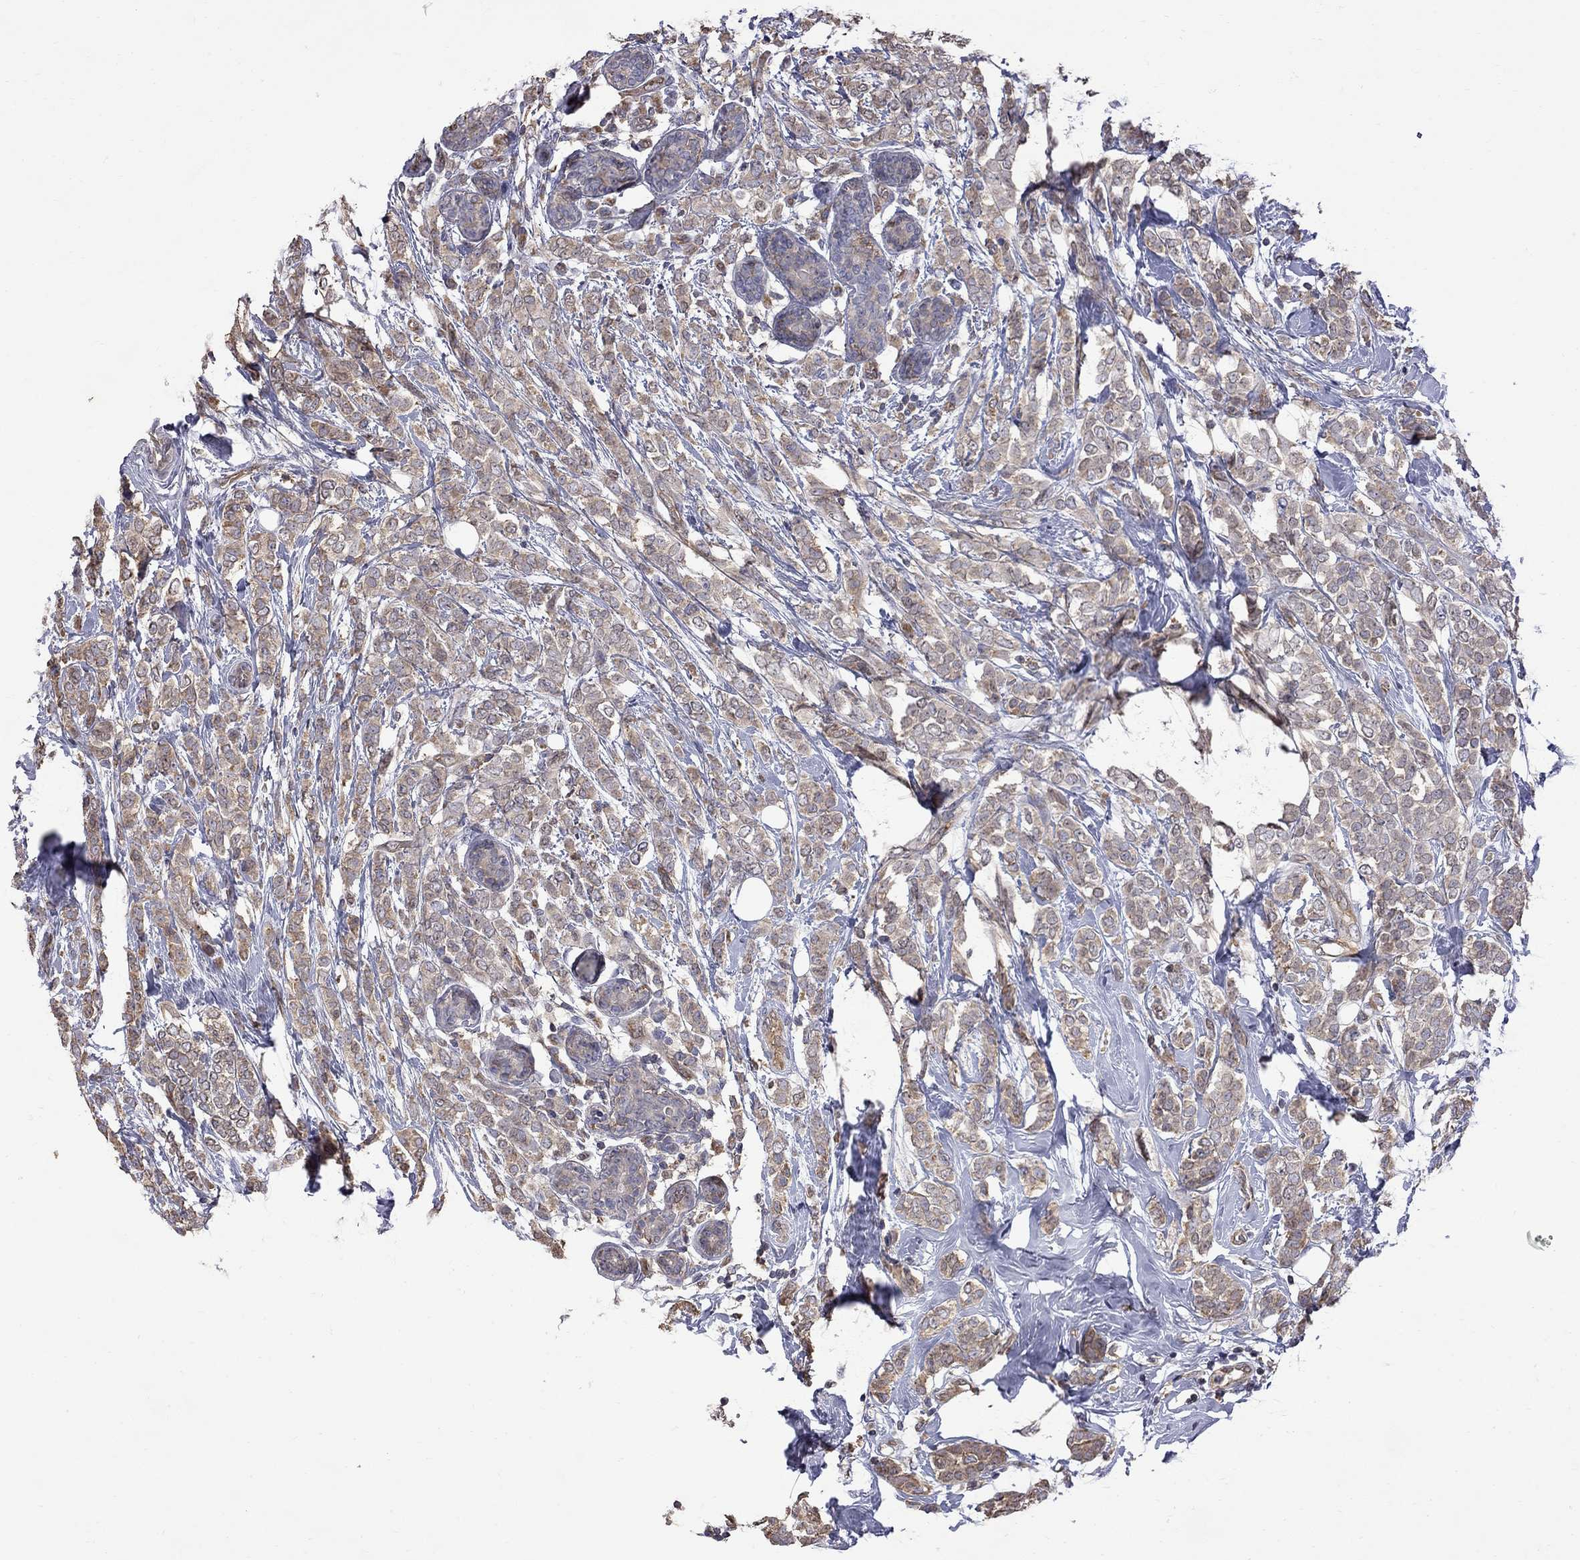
{"staining": {"intensity": "moderate", "quantity": ">75%", "location": "cytoplasmic/membranous"}, "tissue": "breast cancer", "cell_type": "Tumor cells", "image_type": "cancer", "snomed": [{"axis": "morphology", "description": "Lobular carcinoma"}, {"axis": "topography", "description": "Breast"}], "caption": "The photomicrograph displays immunohistochemical staining of breast cancer. There is moderate cytoplasmic/membranous expression is present in about >75% of tumor cells. (IHC, brightfield microscopy, high magnification).", "gene": "ABI3", "patient": {"sex": "female", "age": 49}}